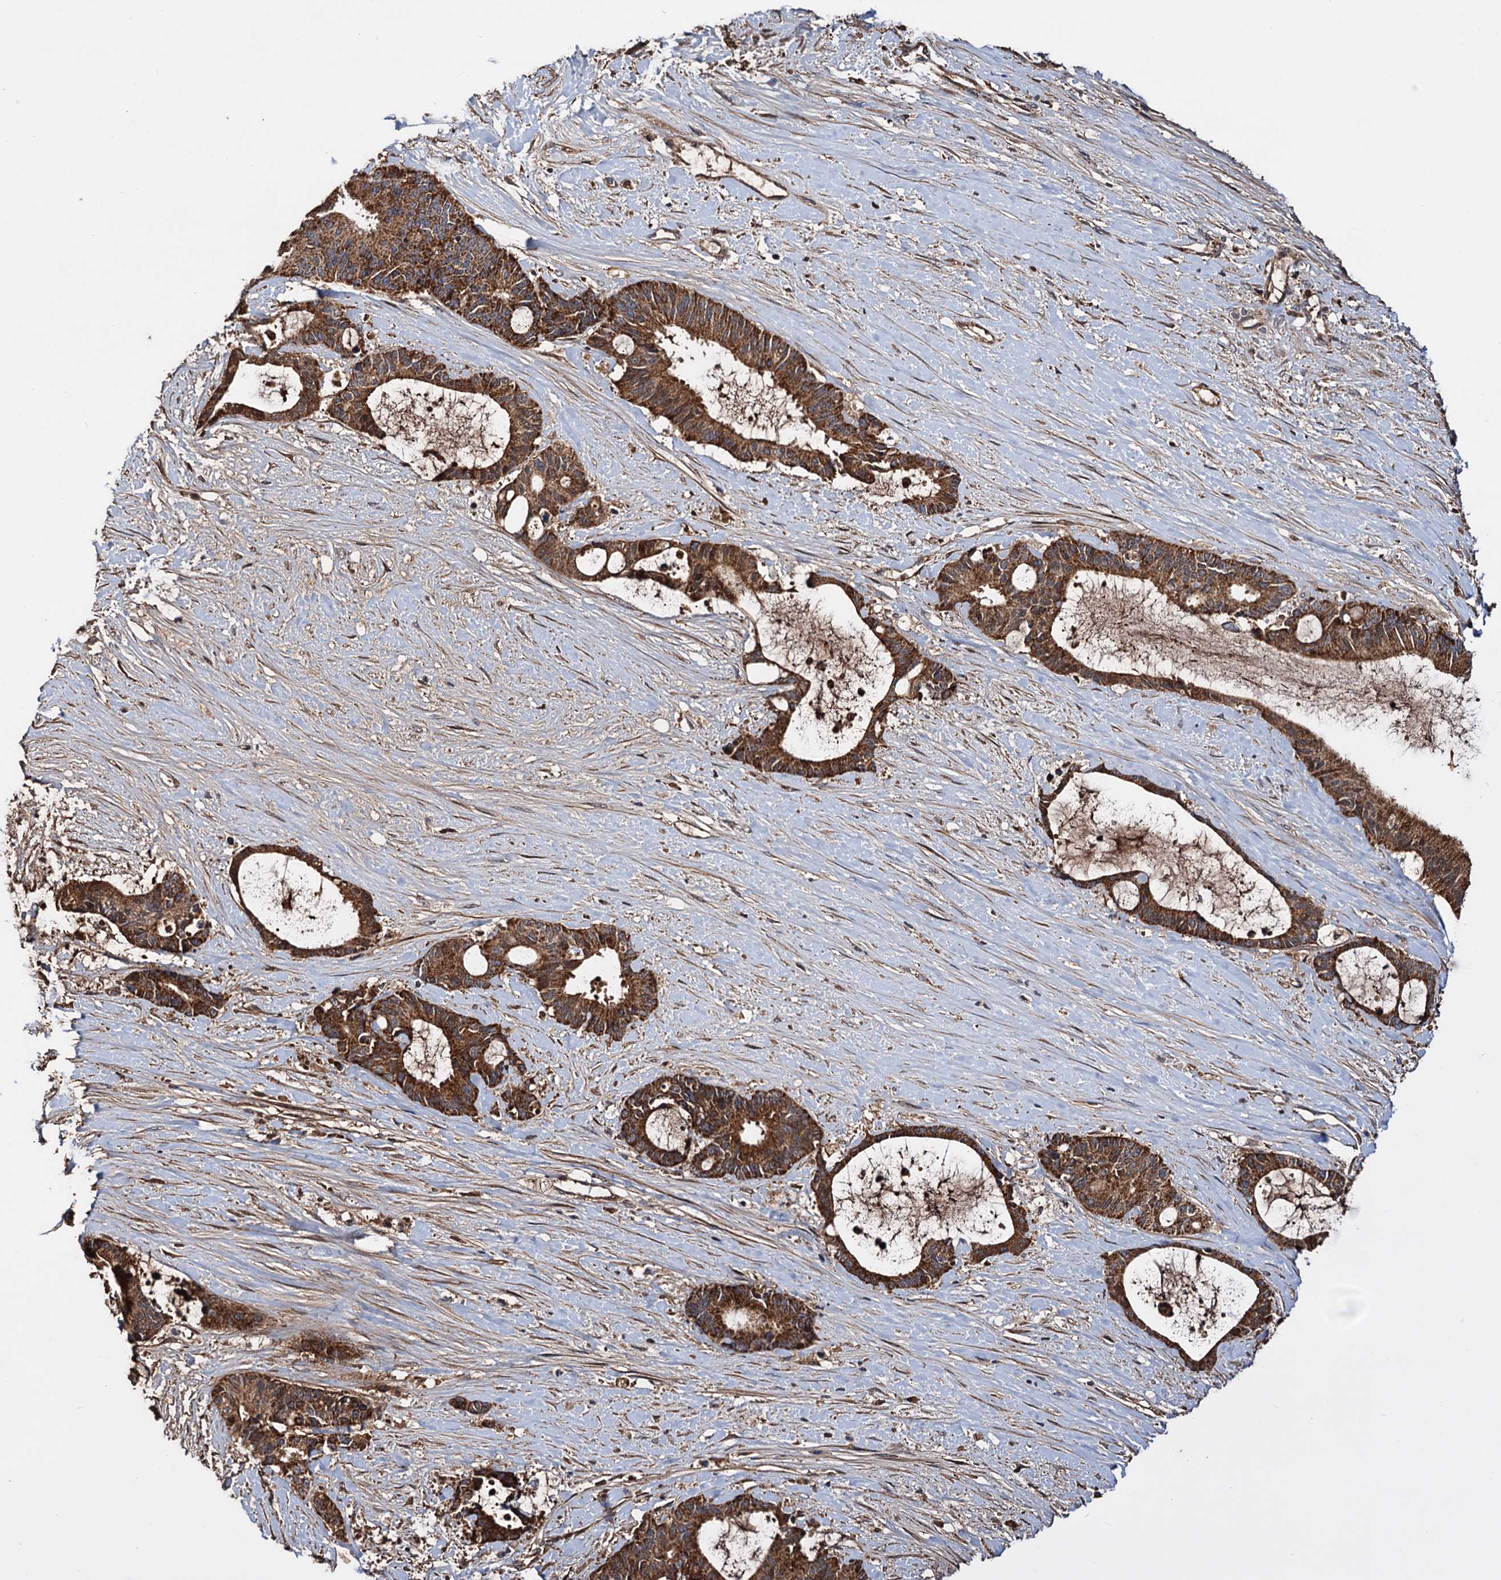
{"staining": {"intensity": "strong", "quantity": ">75%", "location": "cytoplasmic/membranous"}, "tissue": "liver cancer", "cell_type": "Tumor cells", "image_type": "cancer", "snomed": [{"axis": "morphology", "description": "Normal tissue, NOS"}, {"axis": "morphology", "description": "Cholangiocarcinoma"}, {"axis": "topography", "description": "Liver"}, {"axis": "topography", "description": "Peripheral nerve tissue"}], "caption": "Liver cancer (cholangiocarcinoma) stained for a protein (brown) displays strong cytoplasmic/membranous positive staining in about >75% of tumor cells.", "gene": "MRPL42", "patient": {"sex": "female", "age": 73}}